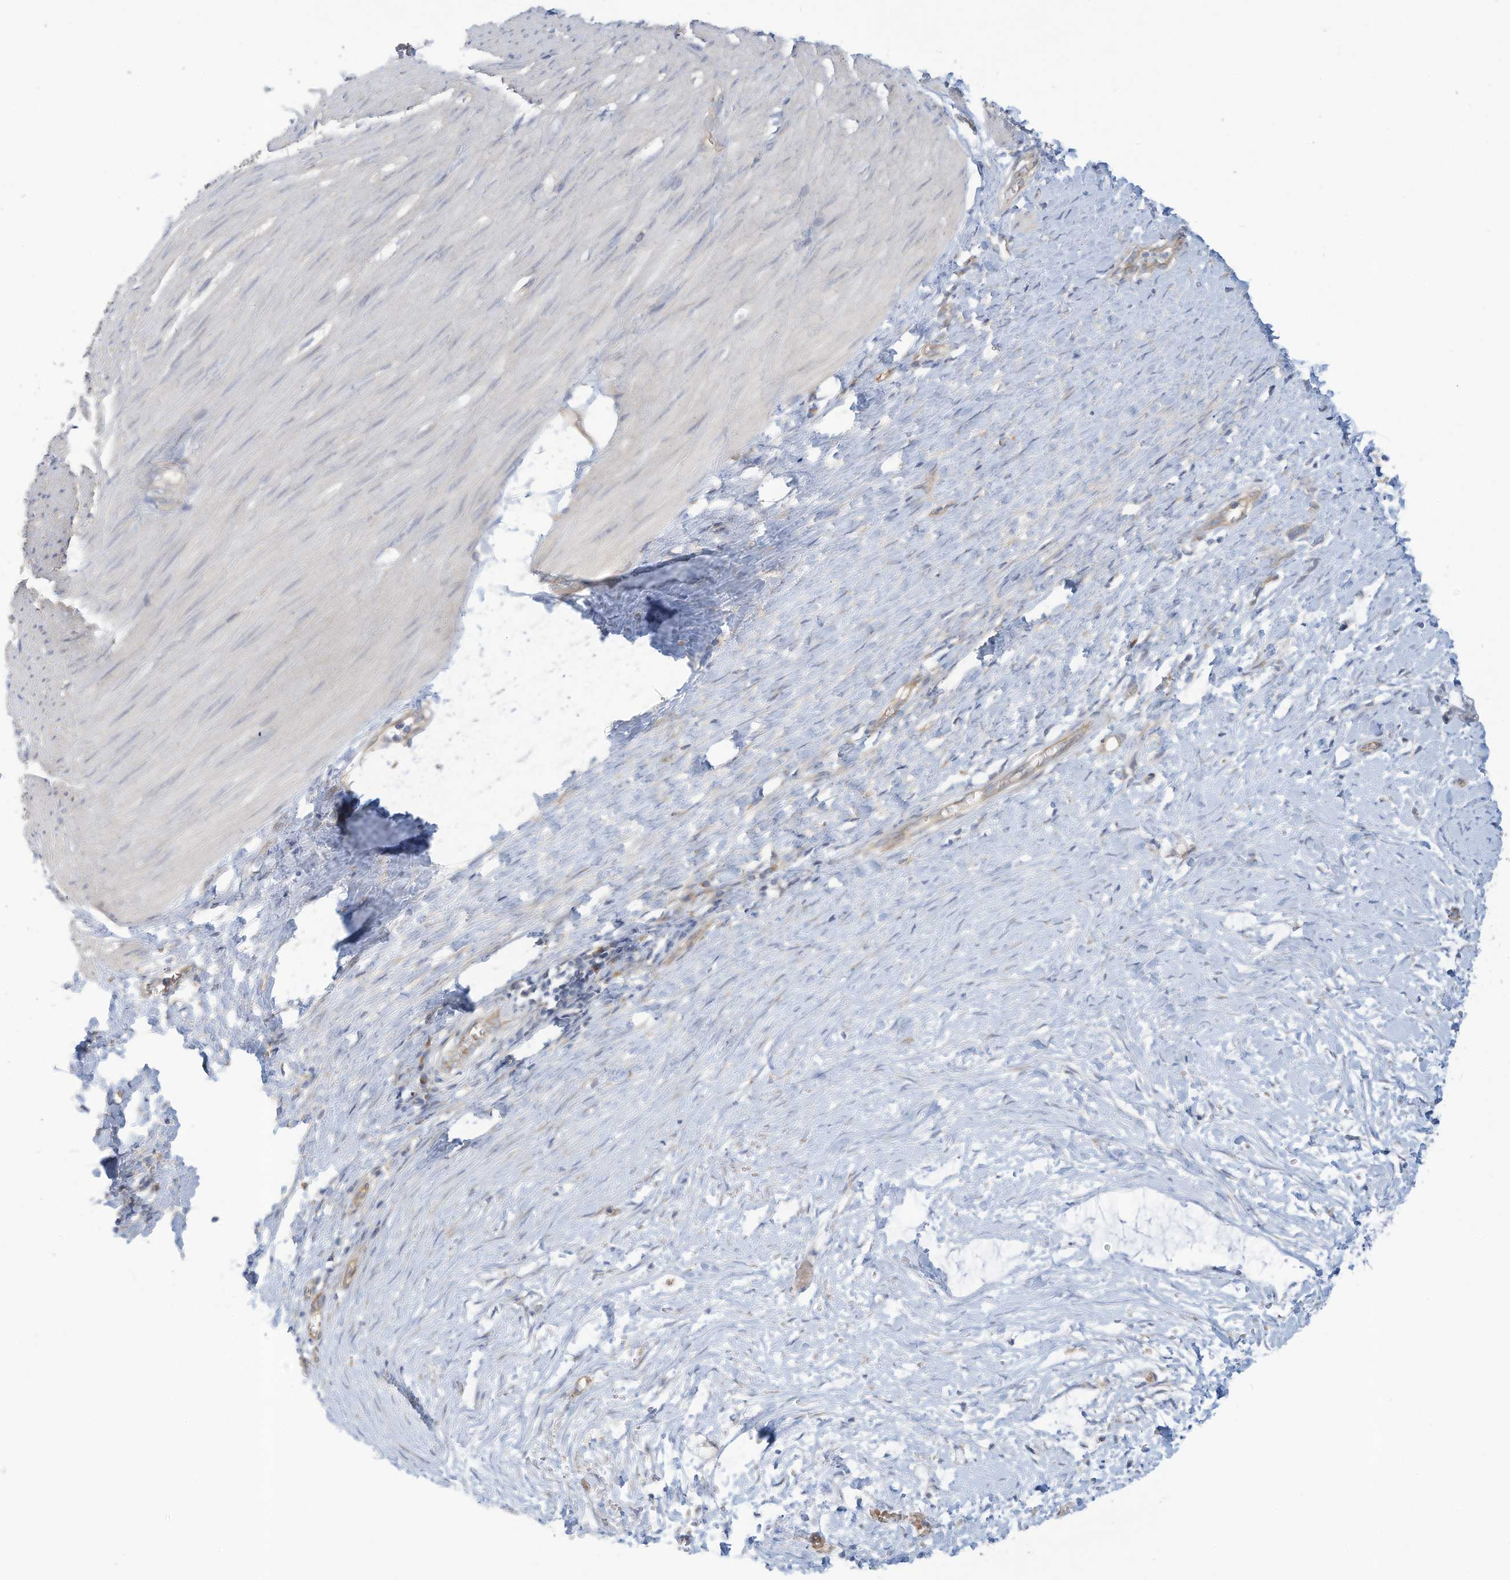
{"staining": {"intensity": "negative", "quantity": "none", "location": "none"}, "tissue": "smooth muscle", "cell_type": "Smooth muscle cells", "image_type": "normal", "snomed": [{"axis": "morphology", "description": "Normal tissue, NOS"}, {"axis": "morphology", "description": "Adenocarcinoma, NOS"}, {"axis": "topography", "description": "Colon"}, {"axis": "topography", "description": "Peripheral nerve tissue"}], "caption": "Protein analysis of unremarkable smooth muscle shows no significant positivity in smooth muscle cells. The staining was performed using DAB to visualize the protein expression in brown, while the nuclei were stained in blue with hematoxylin (Magnification: 20x).", "gene": "ADAT2", "patient": {"sex": "male", "age": 14}}